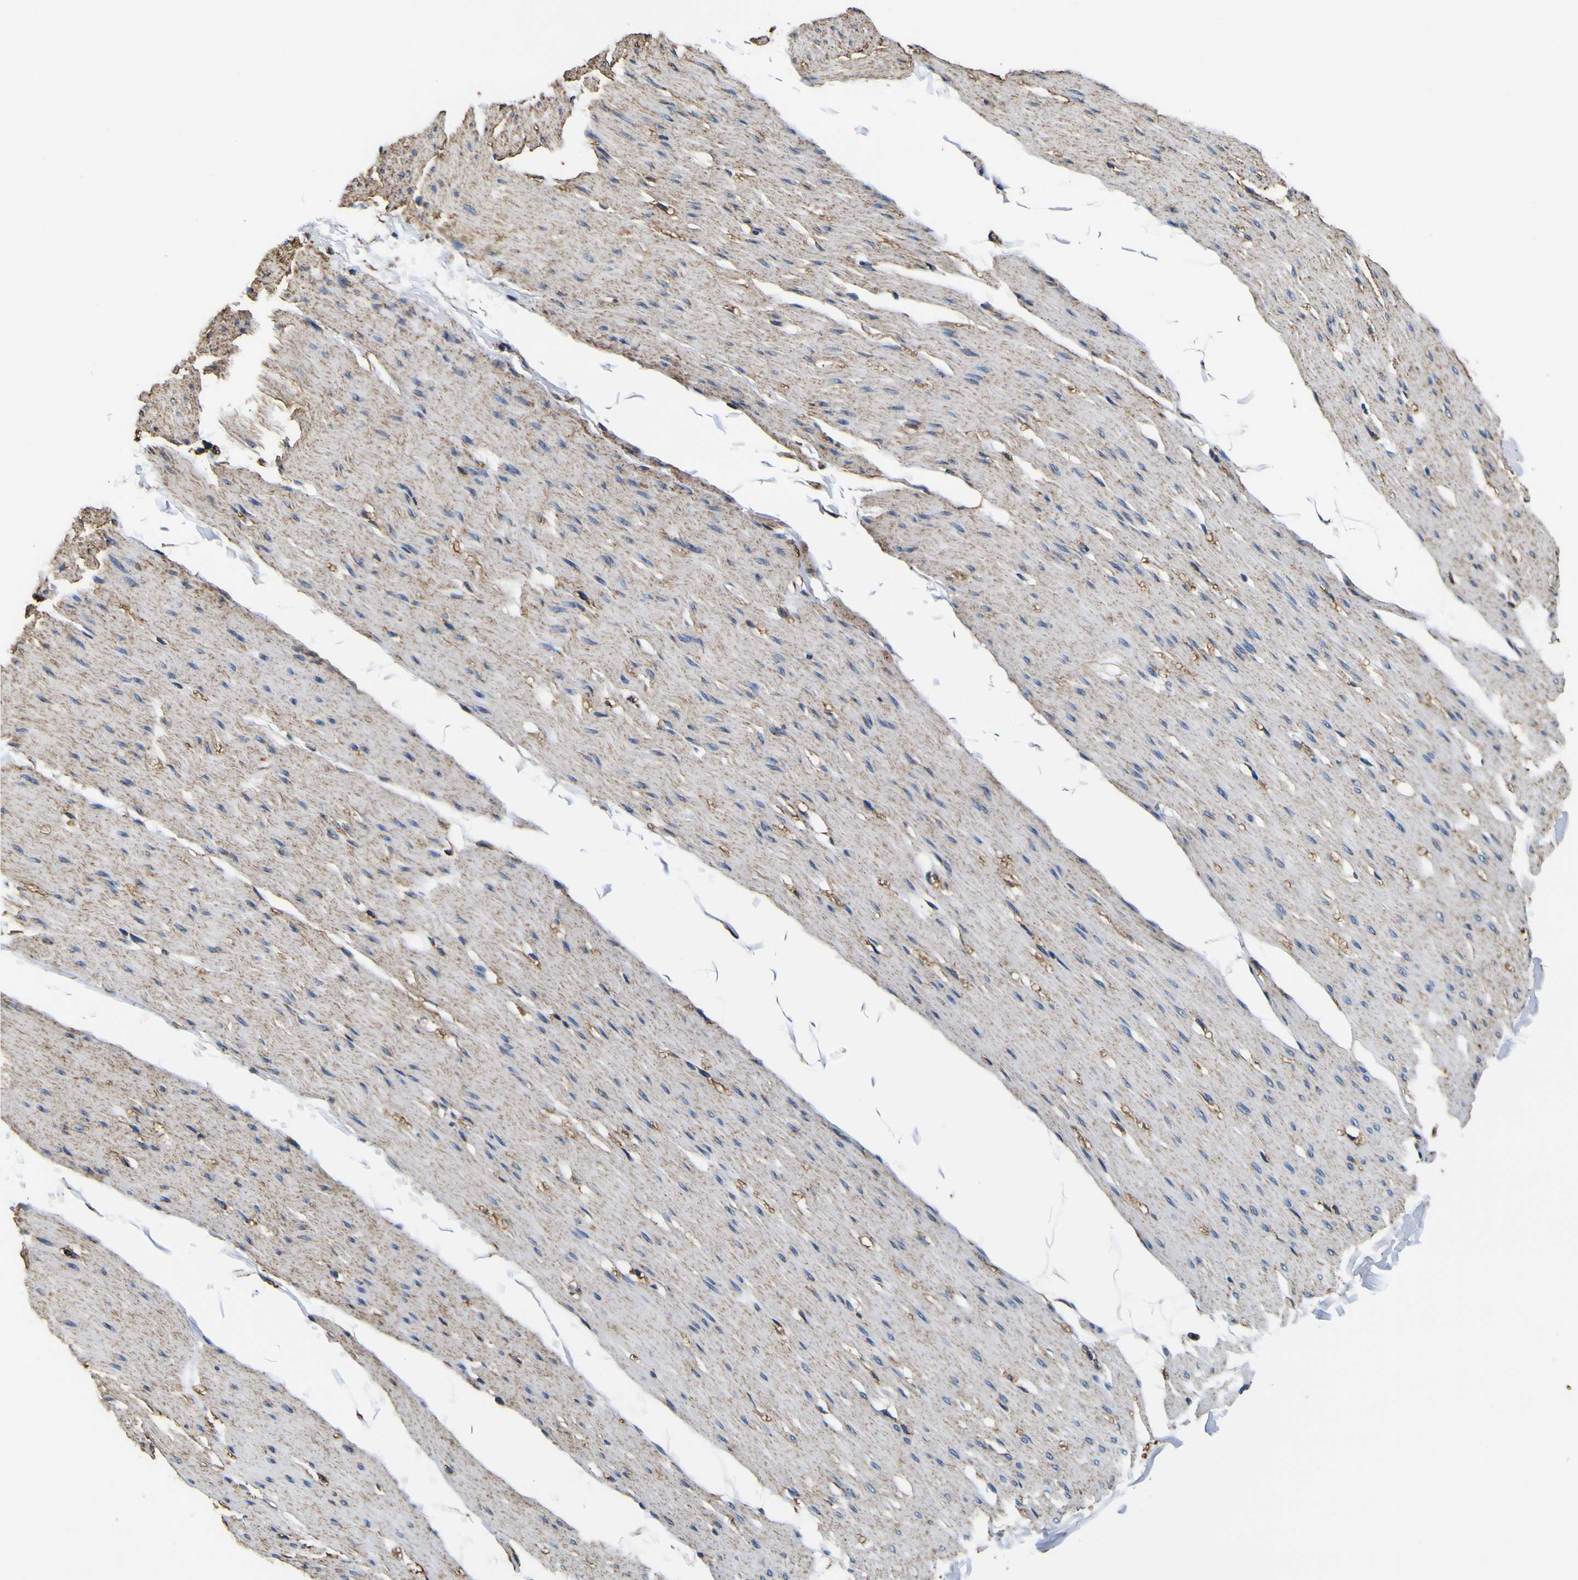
{"staining": {"intensity": "moderate", "quantity": "25%-75%", "location": "cytoplasmic/membranous"}, "tissue": "smooth muscle", "cell_type": "Smooth muscle cells", "image_type": "normal", "snomed": [{"axis": "morphology", "description": "Normal tissue, NOS"}, {"axis": "topography", "description": "Smooth muscle"}, {"axis": "topography", "description": "Colon"}], "caption": "Smooth muscle stained for a protein (brown) demonstrates moderate cytoplasmic/membranous positive expression in approximately 25%-75% of smooth muscle cells.", "gene": "TUBA1B", "patient": {"sex": "male", "age": 67}}